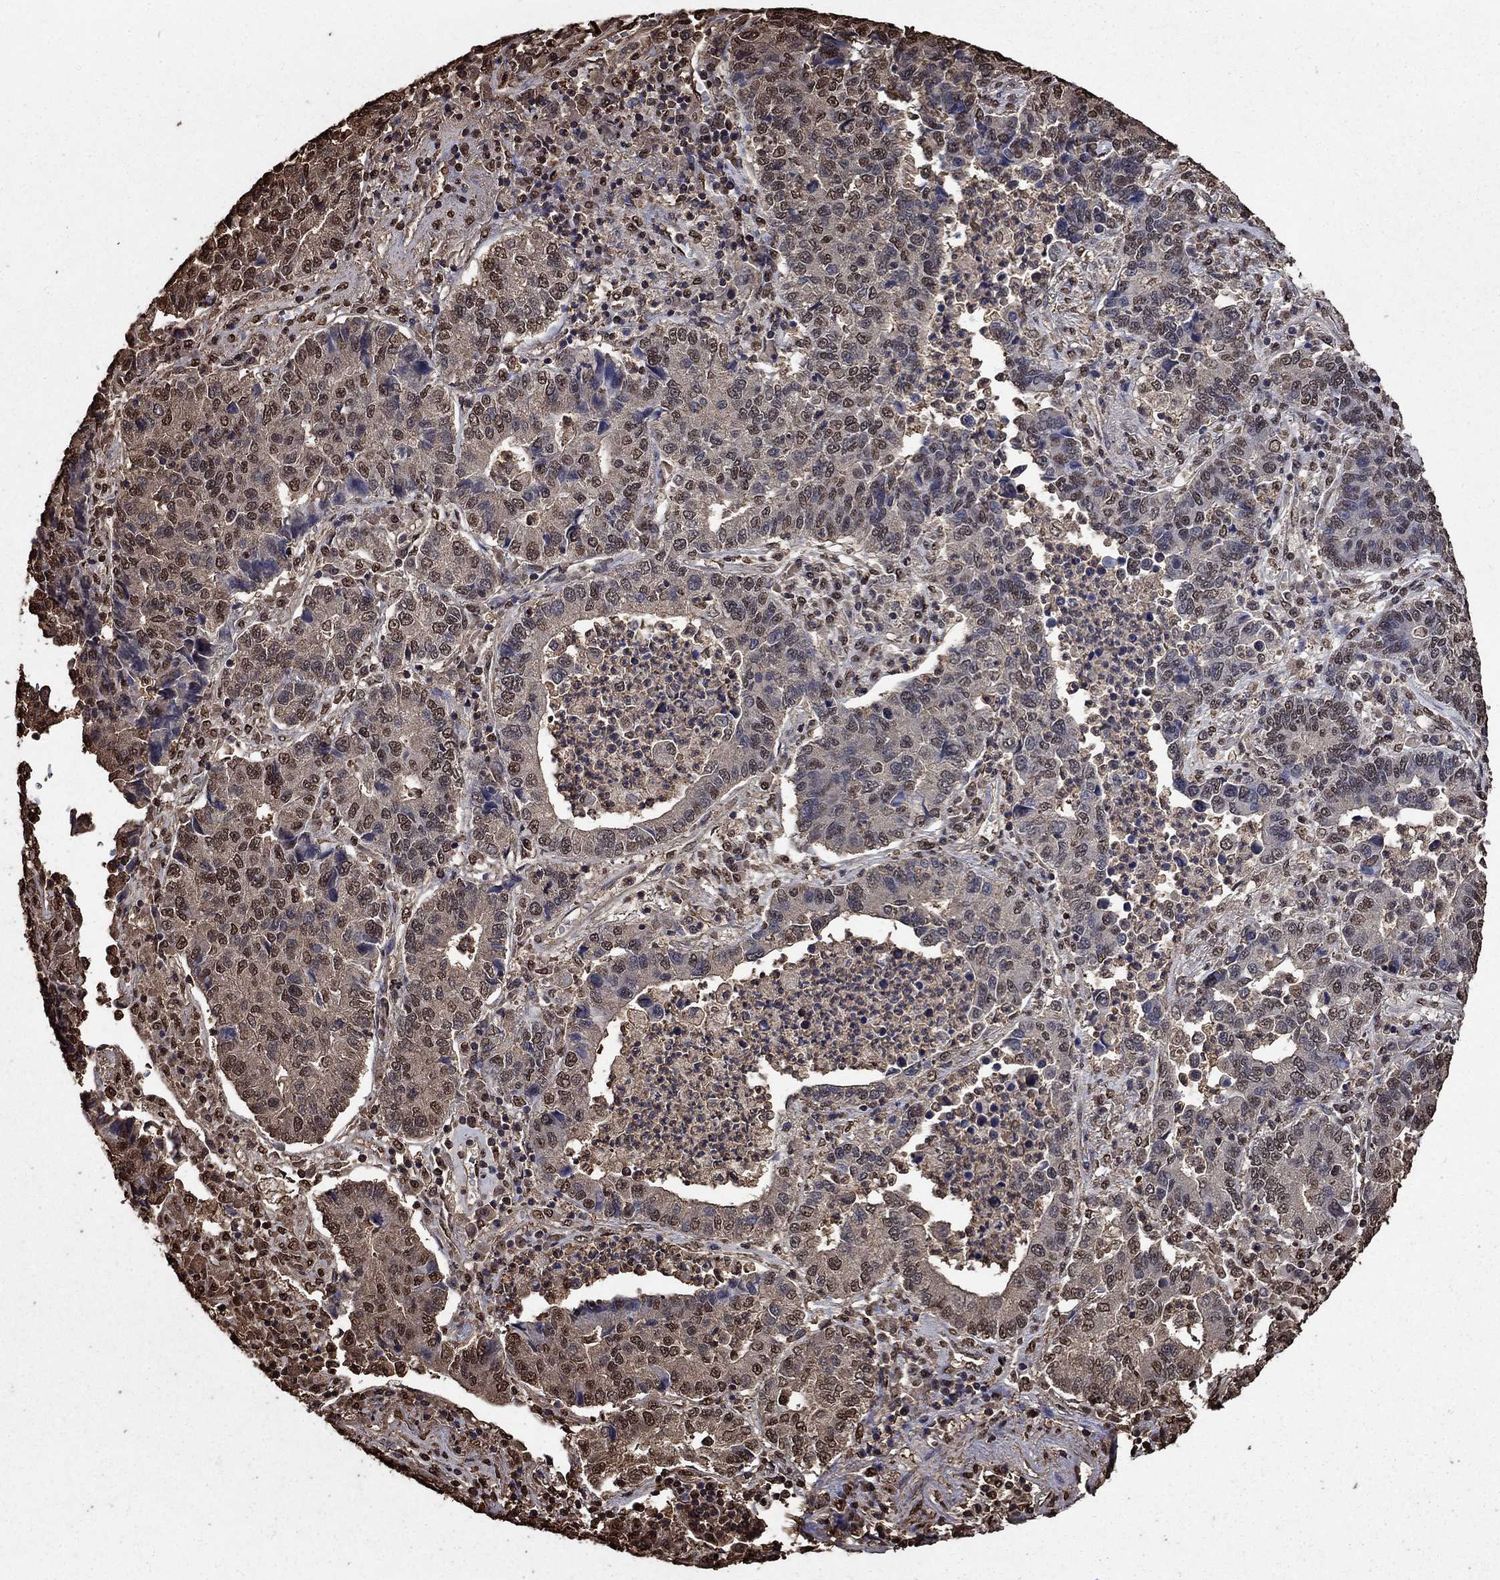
{"staining": {"intensity": "weak", "quantity": "25%-75%", "location": "cytoplasmic/membranous,nuclear"}, "tissue": "lung cancer", "cell_type": "Tumor cells", "image_type": "cancer", "snomed": [{"axis": "morphology", "description": "Adenocarcinoma, NOS"}, {"axis": "topography", "description": "Lung"}], "caption": "Immunohistochemical staining of adenocarcinoma (lung) reveals low levels of weak cytoplasmic/membranous and nuclear protein expression in approximately 25%-75% of tumor cells.", "gene": "GAPDH", "patient": {"sex": "female", "age": 57}}